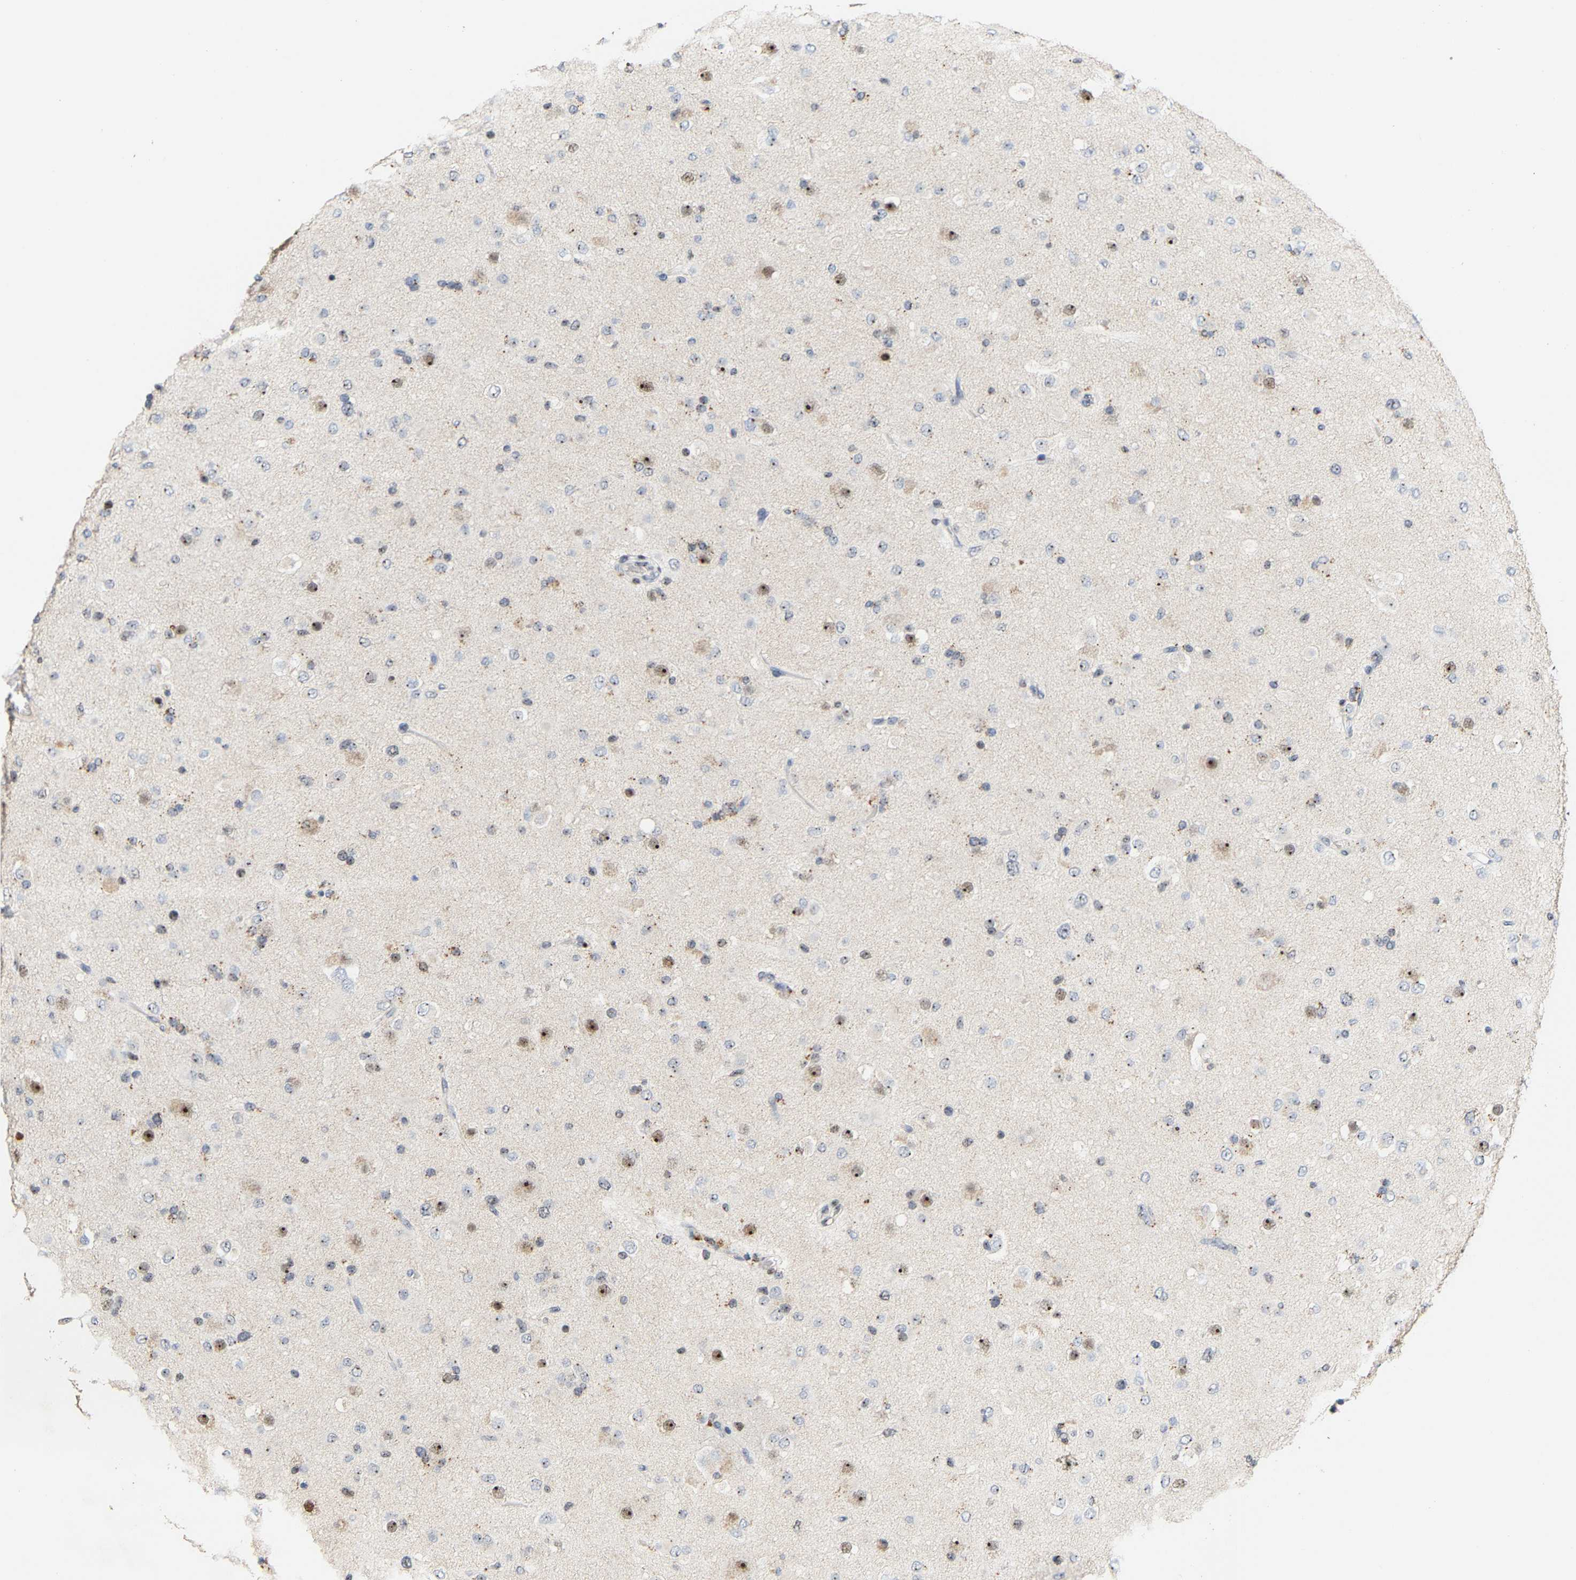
{"staining": {"intensity": "moderate", "quantity": "<25%", "location": "nuclear"}, "tissue": "glioma", "cell_type": "Tumor cells", "image_type": "cancer", "snomed": [{"axis": "morphology", "description": "Glioma, malignant, Low grade"}, {"axis": "topography", "description": "Brain"}], "caption": "IHC of malignant low-grade glioma exhibits low levels of moderate nuclear positivity in approximately <25% of tumor cells.", "gene": "NOP58", "patient": {"sex": "male", "age": 65}}